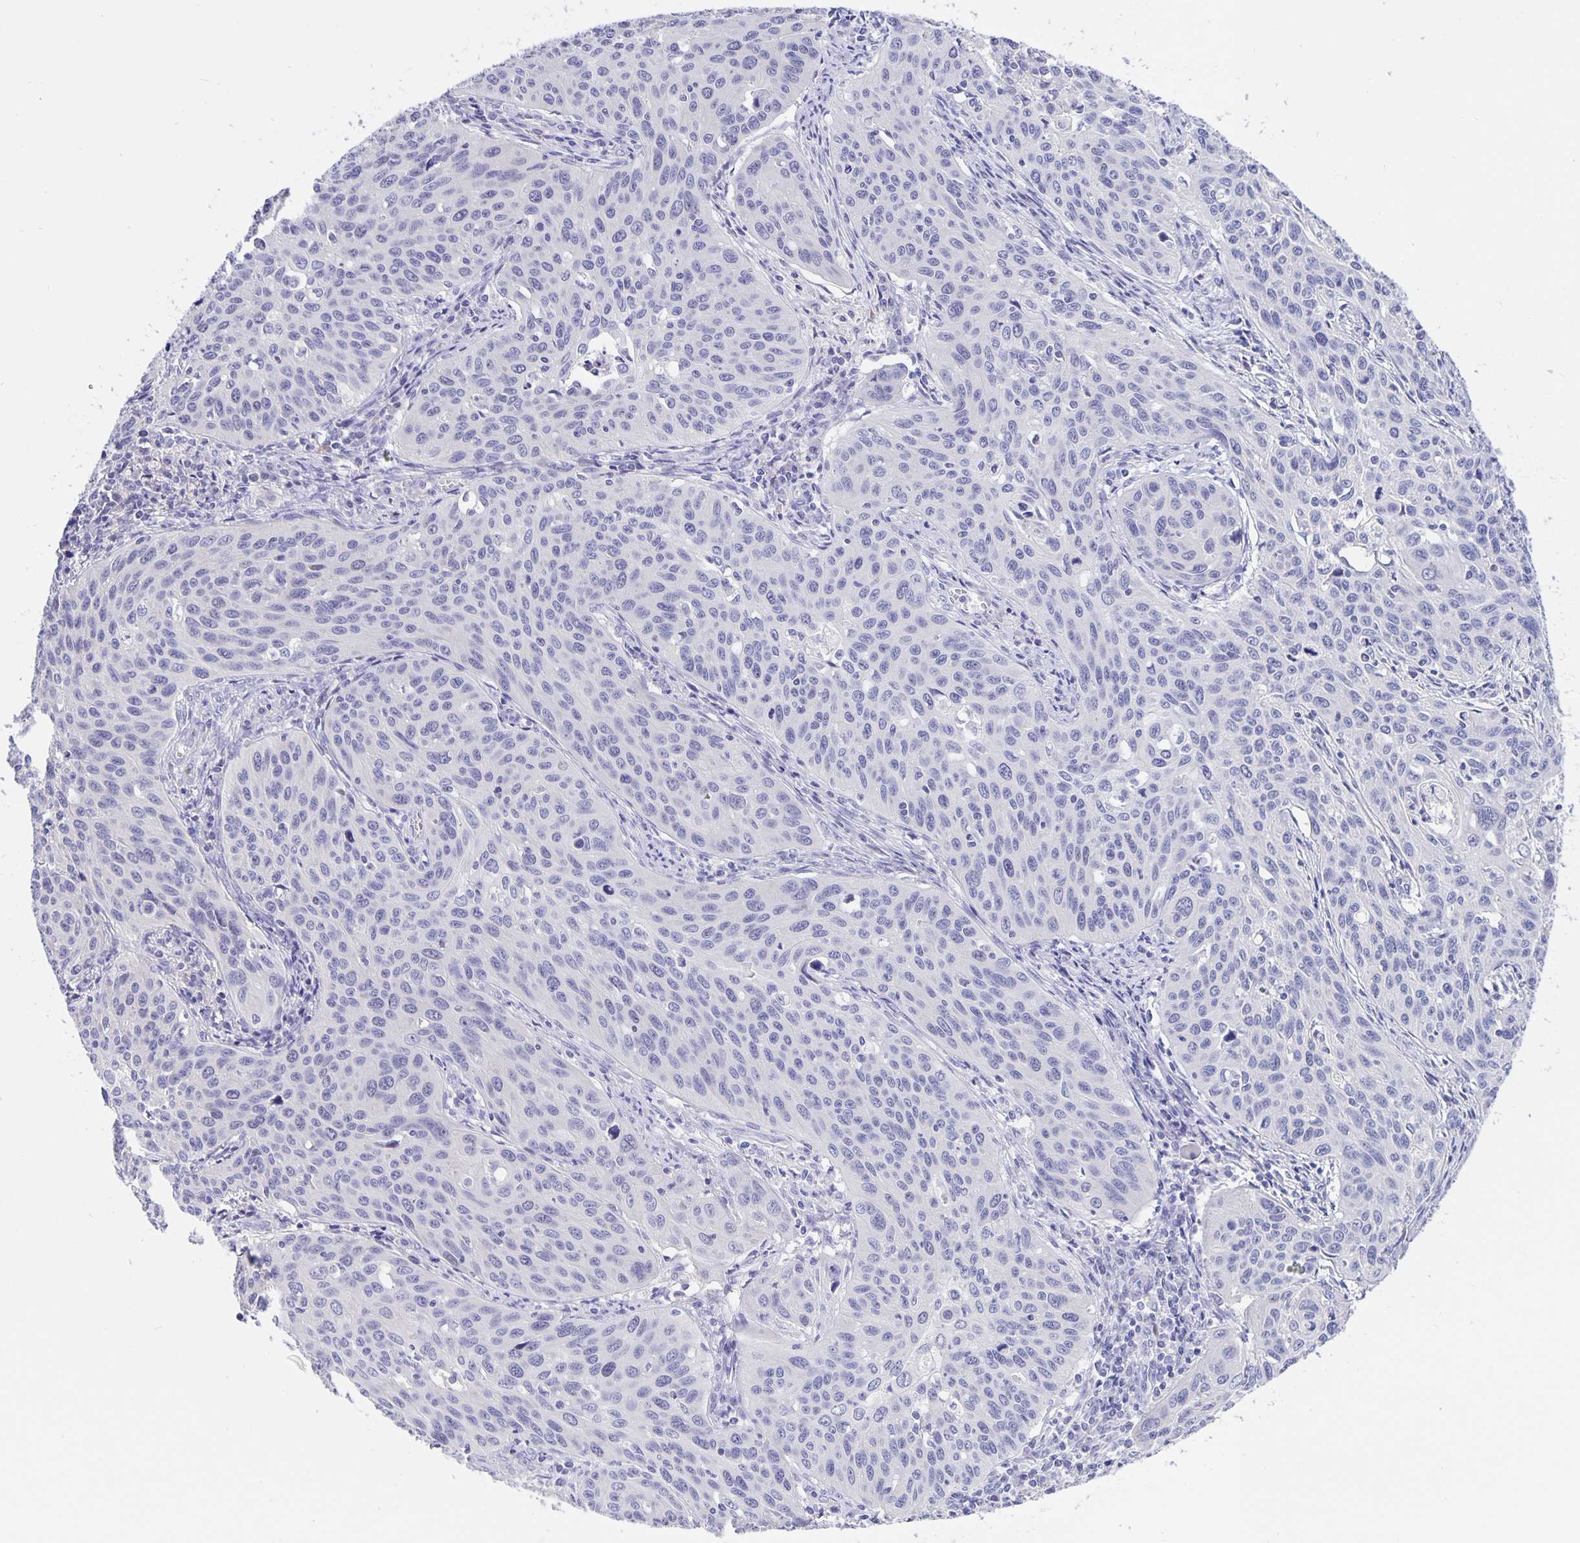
{"staining": {"intensity": "negative", "quantity": "none", "location": "none"}, "tissue": "cervical cancer", "cell_type": "Tumor cells", "image_type": "cancer", "snomed": [{"axis": "morphology", "description": "Squamous cell carcinoma, NOS"}, {"axis": "topography", "description": "Cervix"}], "caption": "DAB (3,3'-diaminobenzidine) immunohistochemical staining of cervical cancer (squamous cell carcinoma) demonstrates no significant expression in tumor cells.", "gene": "ERMN", "patient": {"sex": "female", "age": 31}}